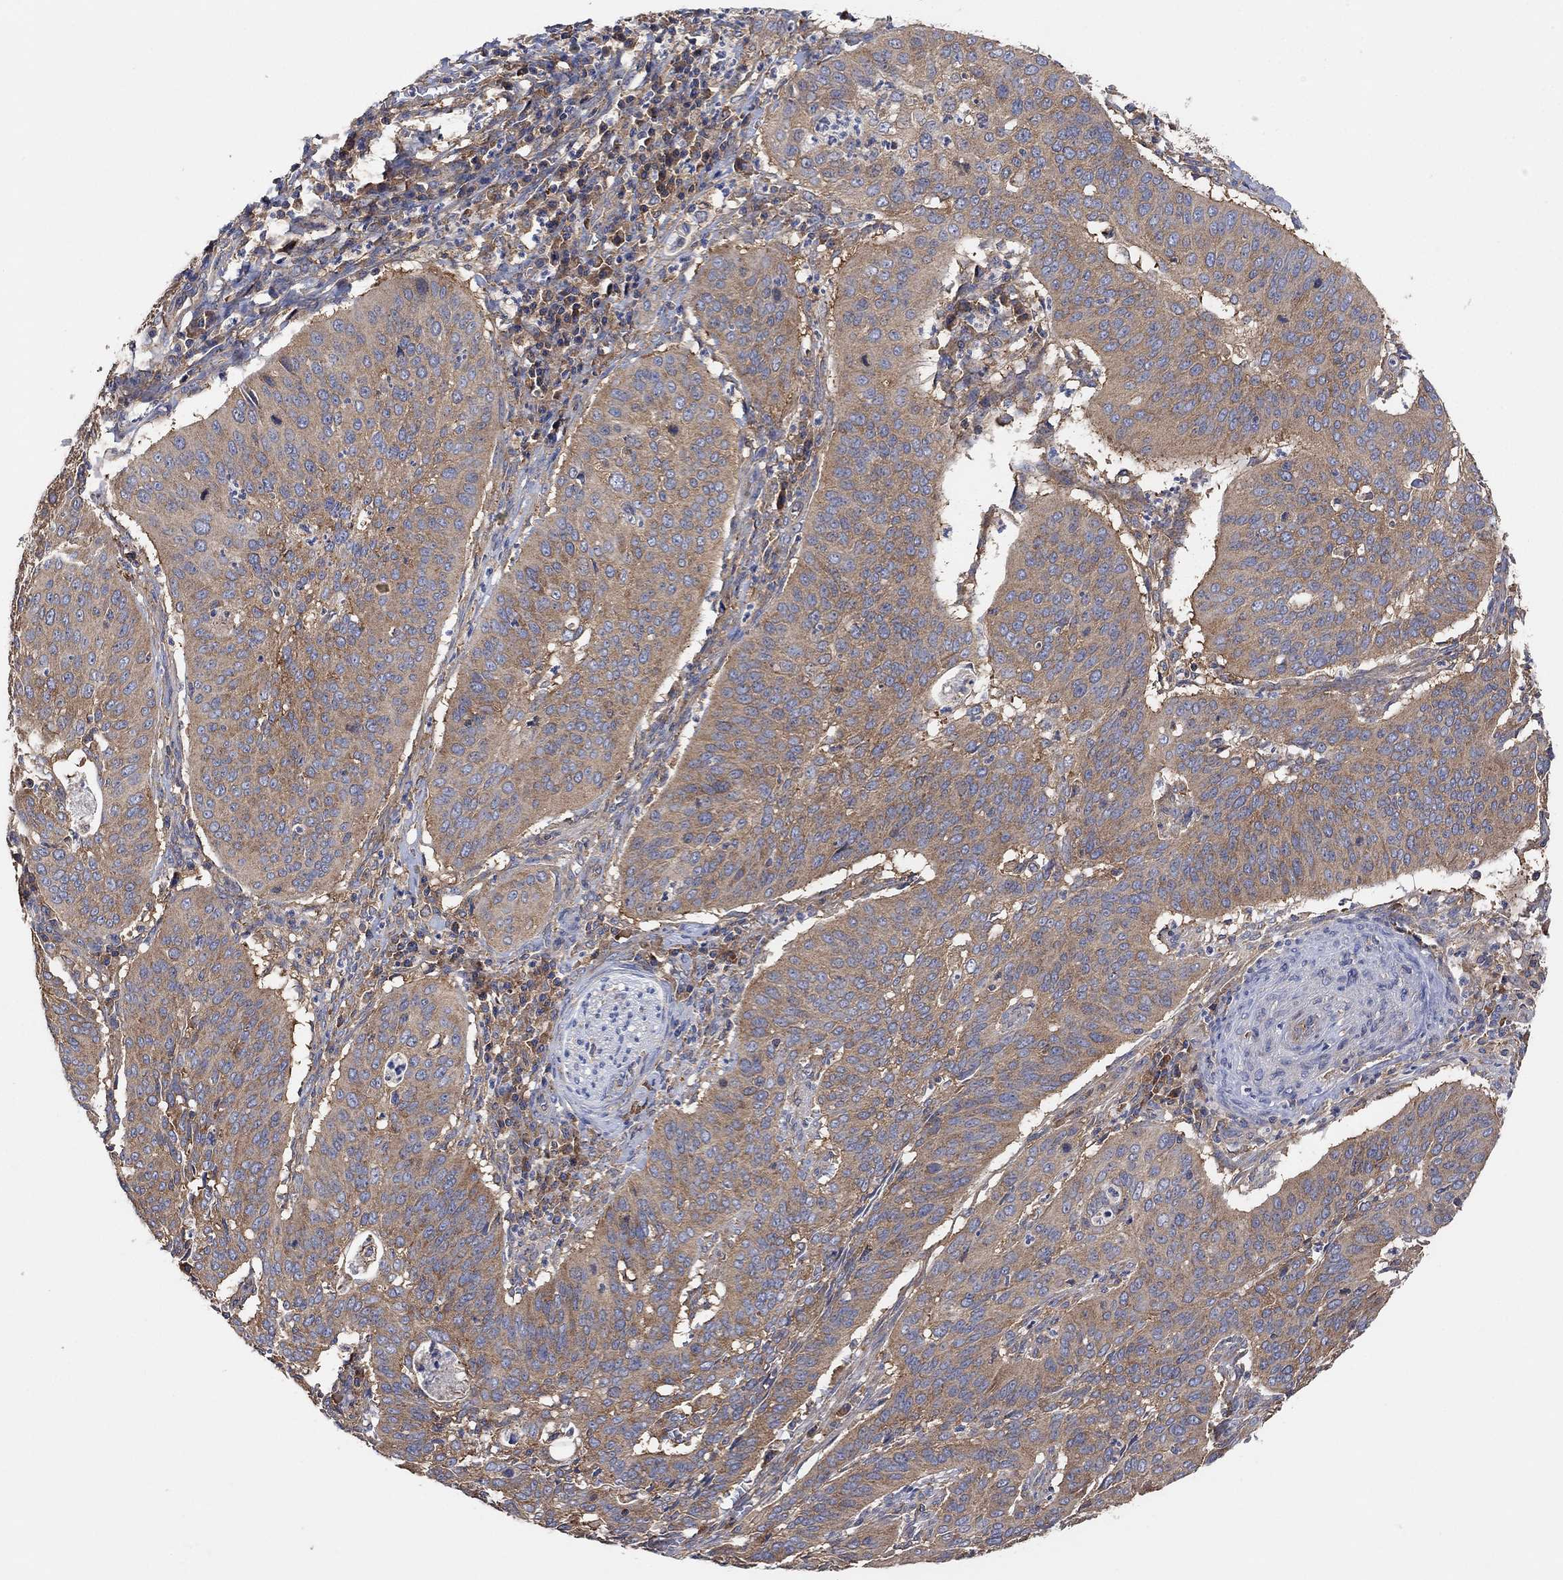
{"staining": {"intensity": "weak", "quantity": ">75%", "location": "cytoplasmic/membranous"}, "tissue": "cervical cancer", "cell_type": "Tumor cells", "image_type": "cancer", "snomed": [{"axis": "morphology", "description": "Normal tissue, NOS"}, {"axis": "morphology", "description": "Squamous cell carcinoma, NOS"}, {"axis": "topography", "description": "Cervix"}], "caption": "Cervical cancer stained with a protein marker exhibits weak staining in tumor cells.", "gene": "BLOC1S3", "patient": {"sex": "female", "age": 39}}